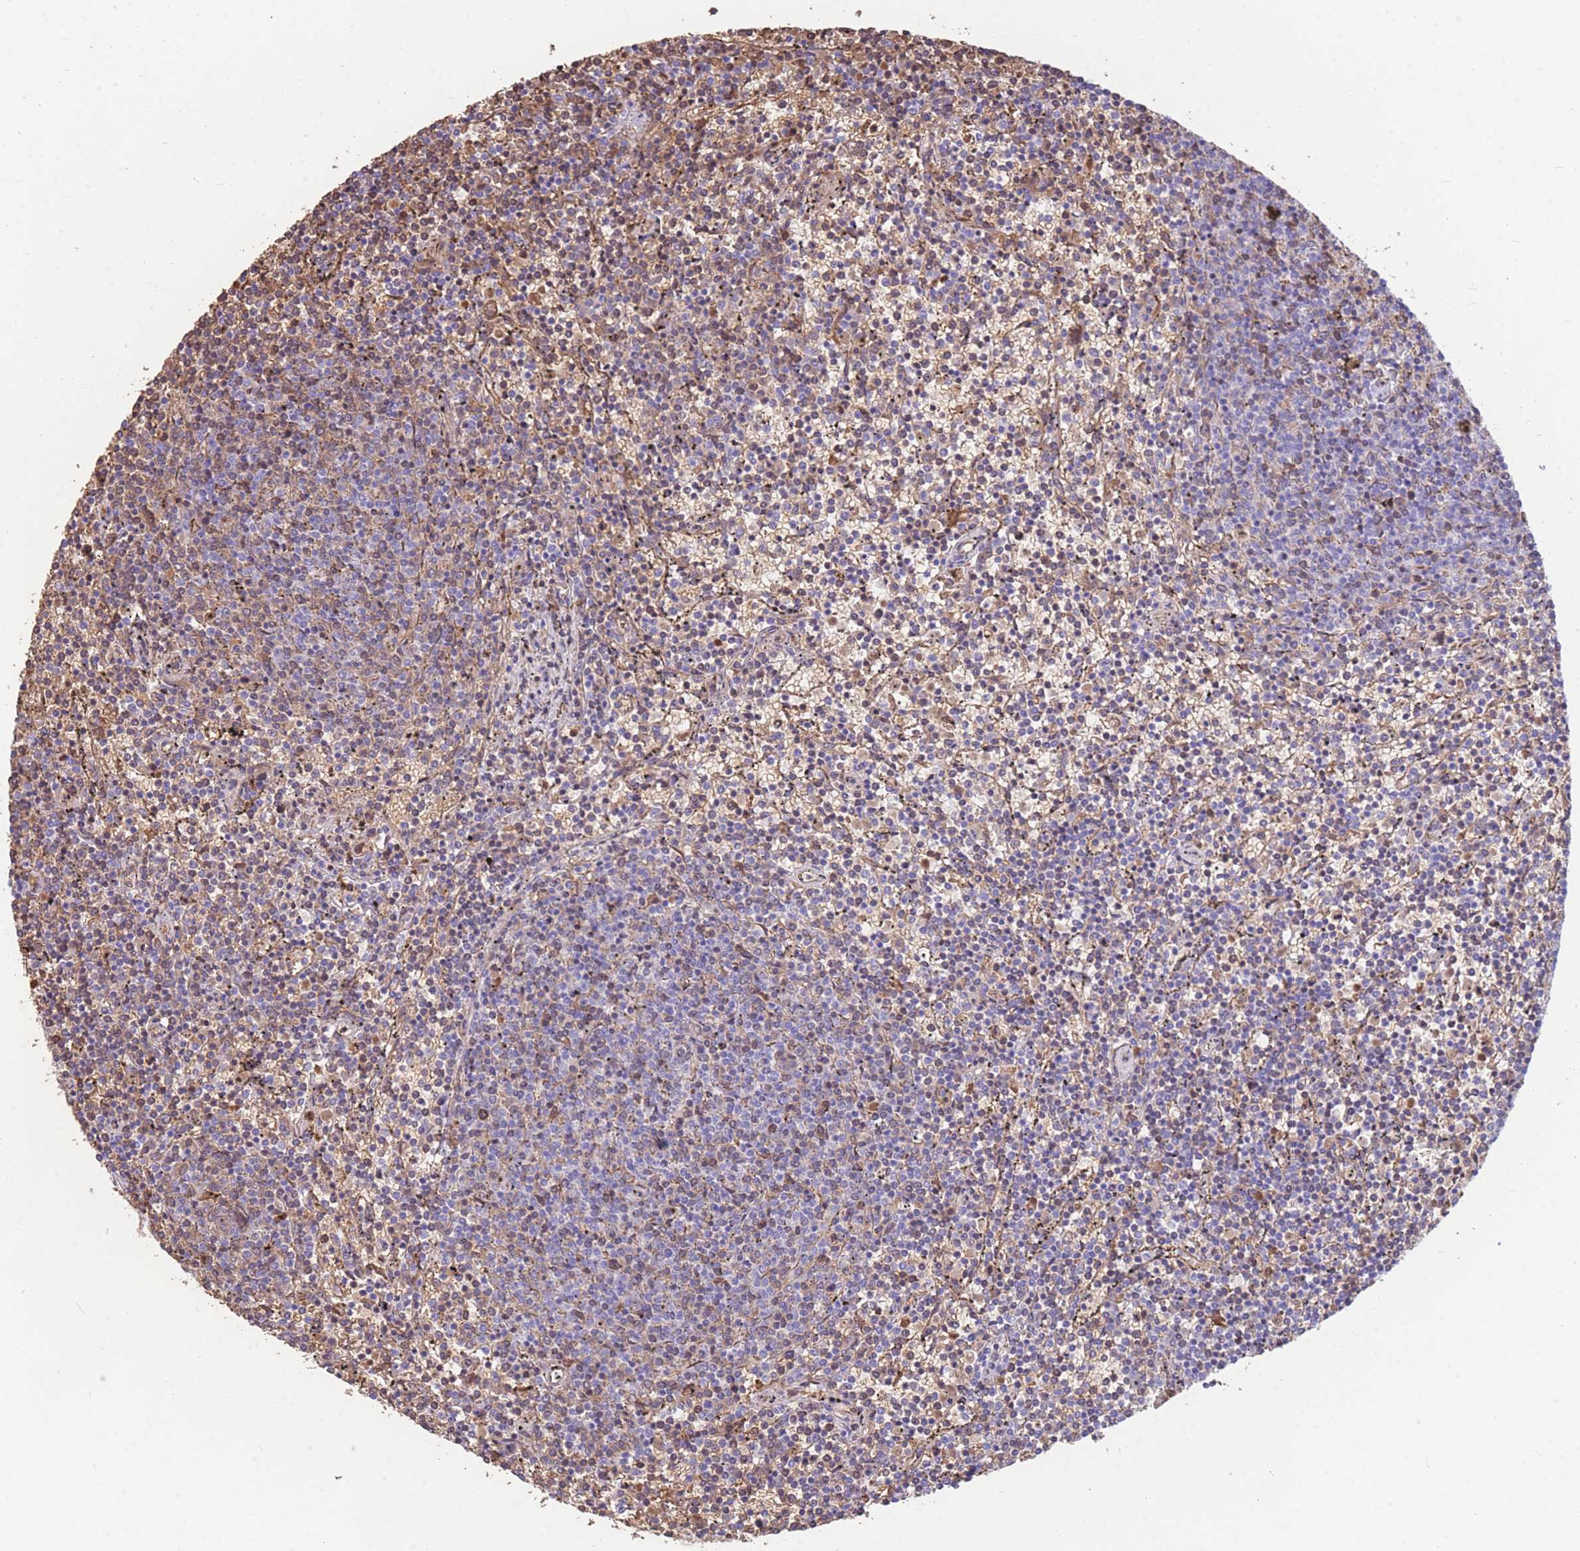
{"staining": {"intensity": "moderate", "quantity": "25%-75%", "location": "cytoplasmic/membranous"}, "tissue": "lymphoma", "cell_type": "Tumor cells", "image_type": "cancer", "snomed": [{"axis": "morphology", "description": "Malignant lymphoma, non-Hodgkin's type, Low grade"}, {"axis": "topography", "description": "Spleen"}], "caption": "Immunohistochemical staining of human malignant lymphoma, non-Hodgkin's type (low-grade) exhibits medium levels of moderate cytoplasmic/membranous protein positivity in about 25%-75% of tumor cells.", "gene": "ANKRD53", "patient": {"sex": "female", "age": 50}}